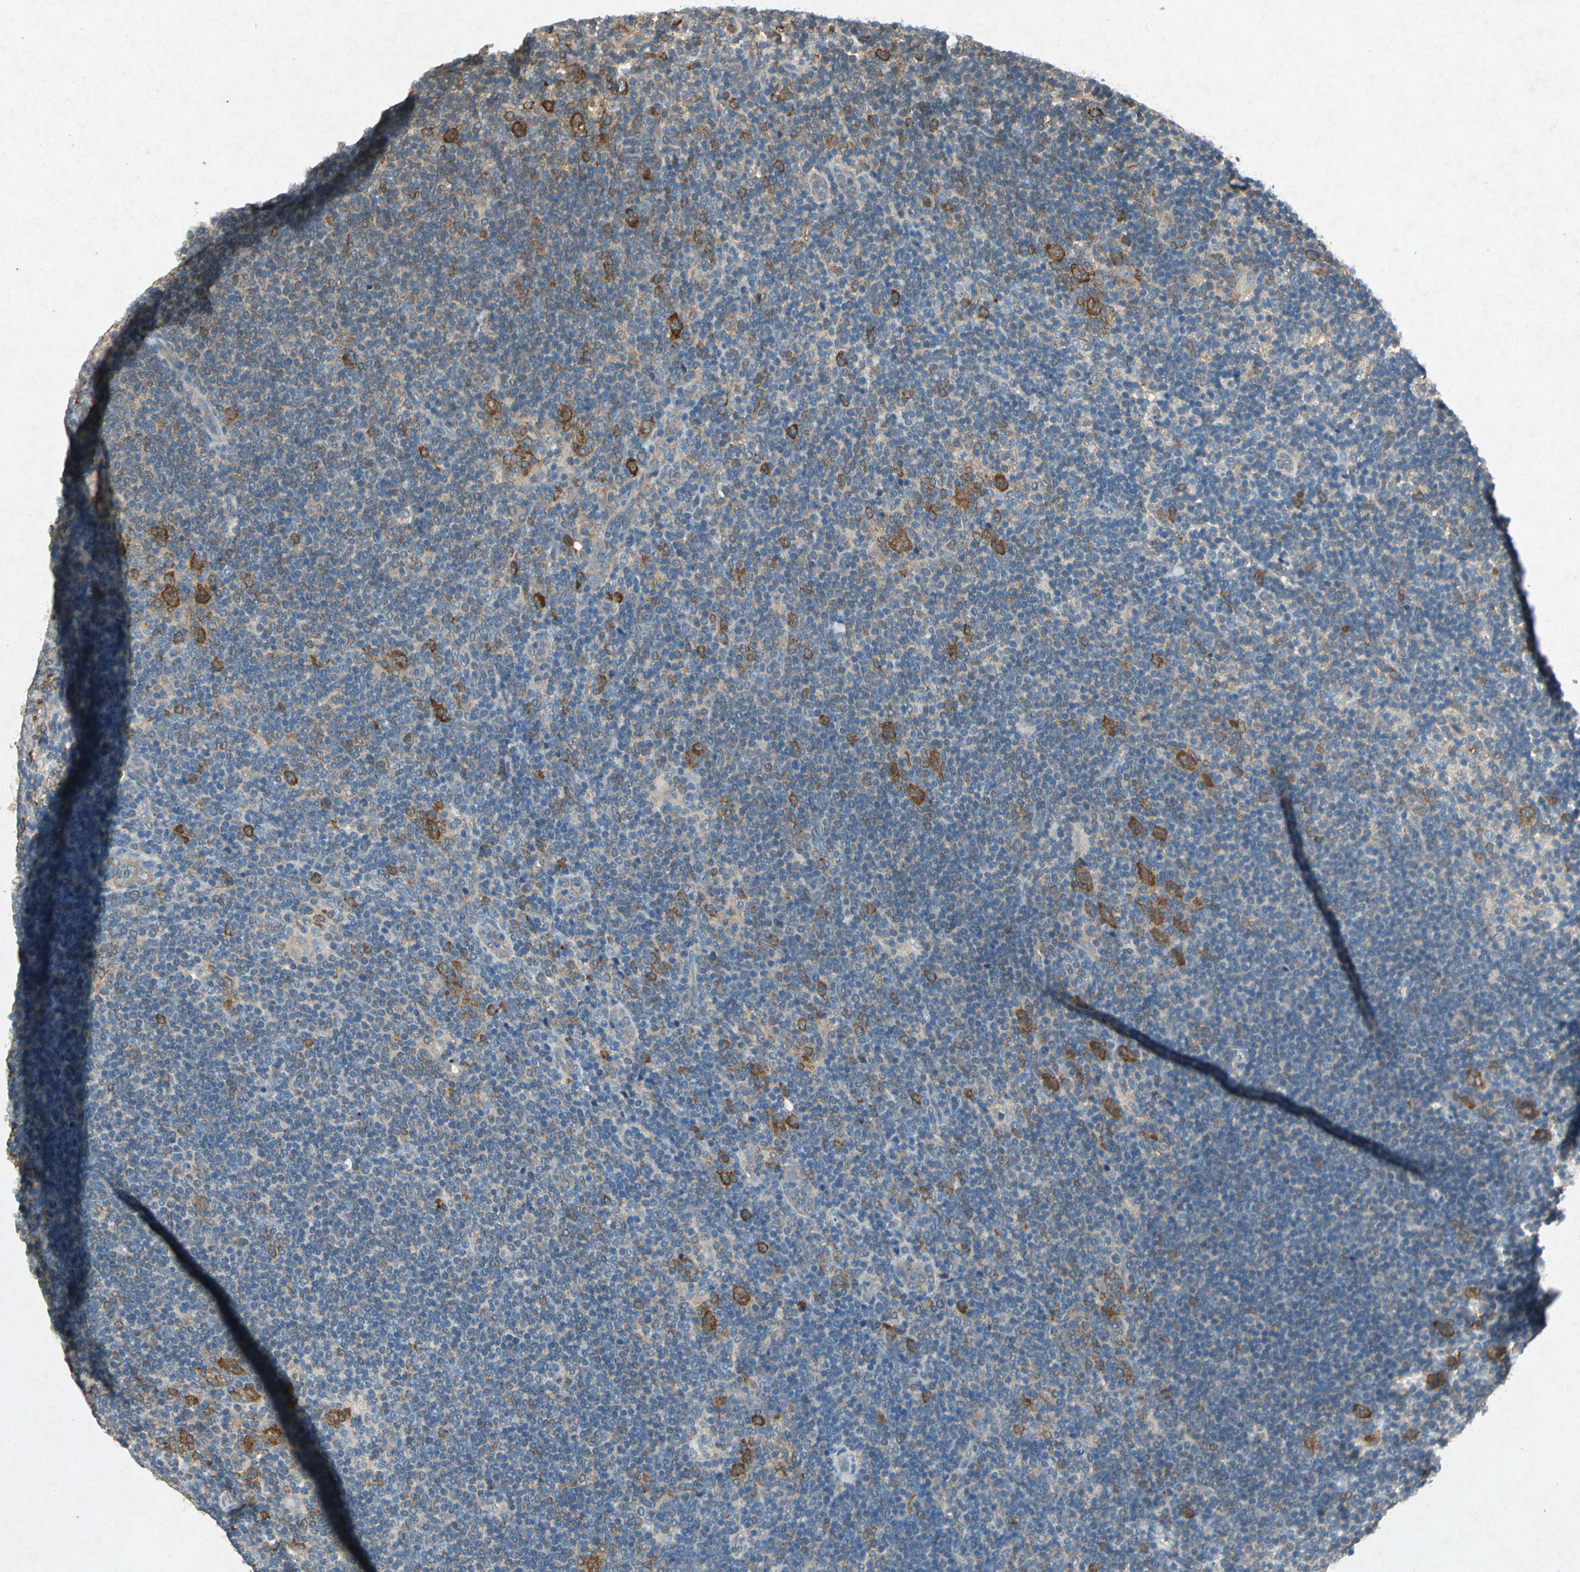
{"staining": {"intensity": "moderate", "quantity": "25%-75%", "location": "cytoplasmic/membranous"}, "tissue": "lymphoma", "cell_type": "Tumor cells", "image_type": "cancer", "snomed": [{"axis": "morphology", "description": "Hodgkin's disease, NOS"}, {"axis": "topography", "description": "Lymph node"}], "caption": "Immunohistochemistry (IHC) photomicrograph of lymphoma stained for a protein (brown), which reveals medium levels of moderate cytoplasmic/membranous positivity in about 25%-75% of tumor cells.", "gene": "HSP90AB1", "patient": {"sex": "female", "age": 57}}